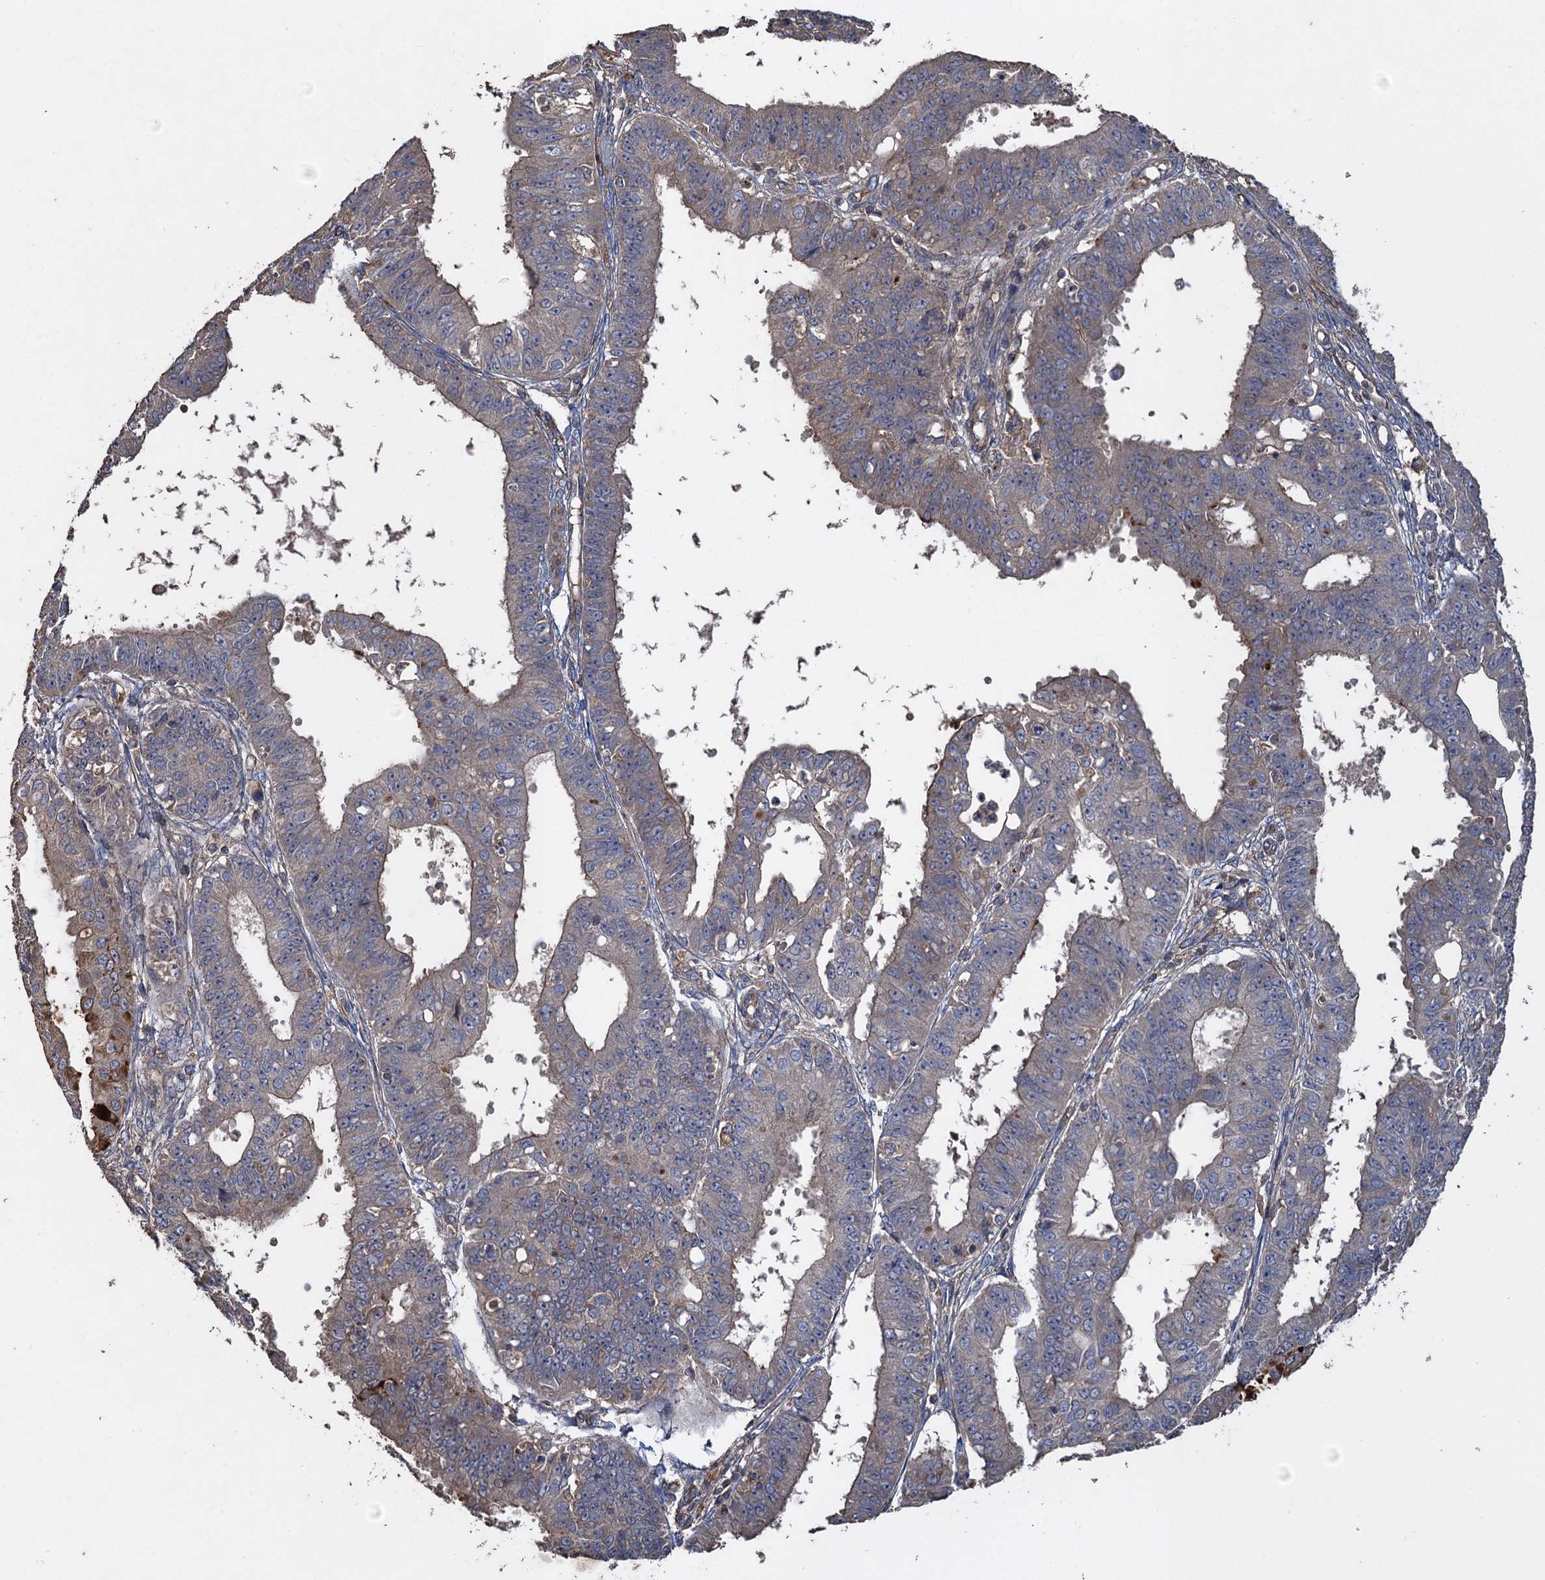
{"staining": {"intensity": "negative", "quantity": "none", "location": "none"}, "tissue": "ovarian cancer", "cell_type": "Tumor cells", "image_type": "cancer", "snomed": [{"axis": "morphology", "description": "Carcinoma, endometroid"}, {"axis": "topography", "description": "Appendix"}, {"axis": "topography", "description": "Ovary"}], "caption": "Human ovarian endometroid carcinoma stained for a protein using immunohistochemistry reveals no expression in tumor cells.", "gene": "TXNDC11", "patient": {"sex": "female", "age": 42}}